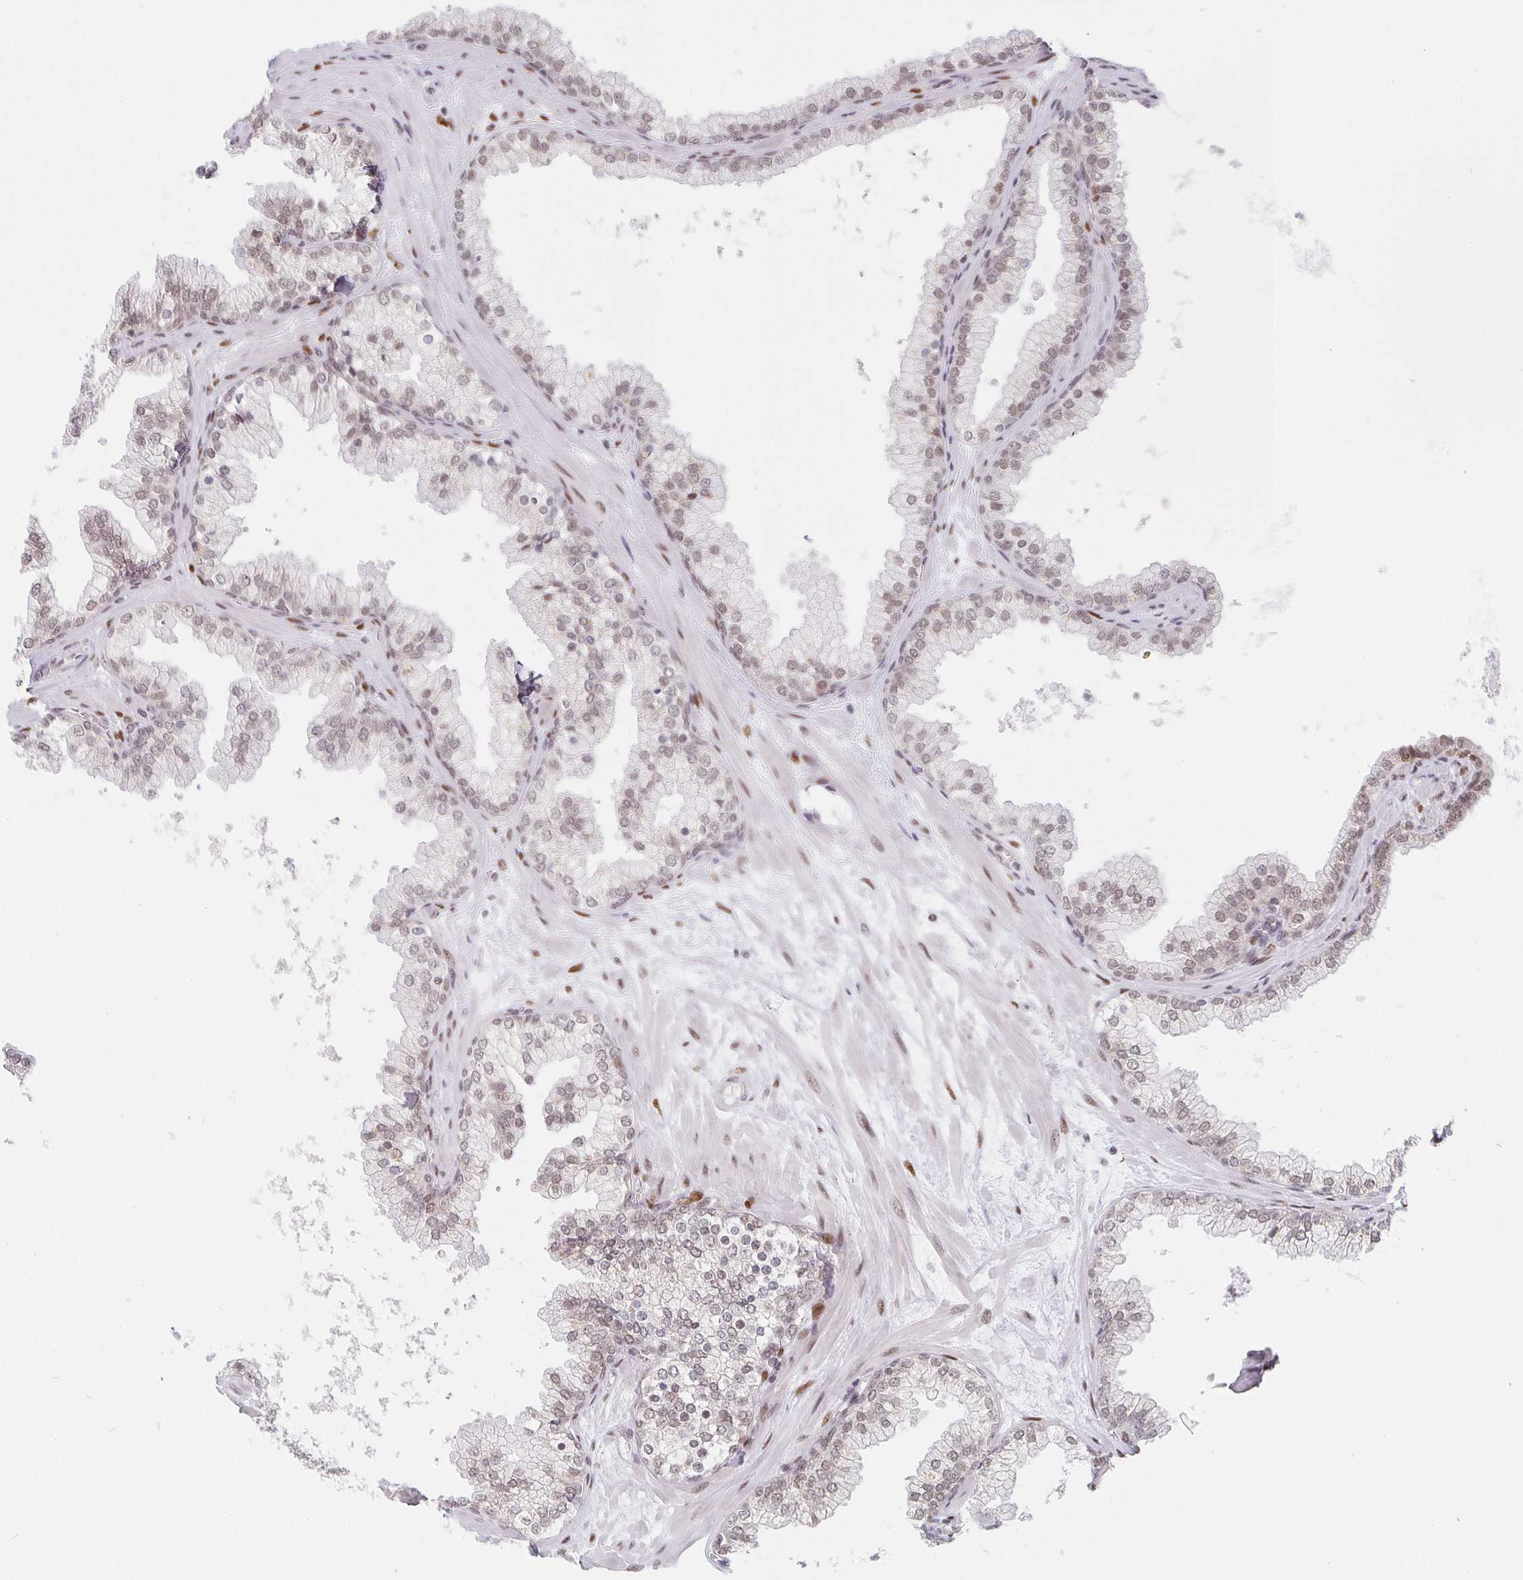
{"staining": {"intensity": "weak", "quantity": ">75%", "location": "nuclear"}, "tissue": "prostate", "cell_type": "Glandular cells", "image_type": "normal", "snomed": [{"axis": "morphology", "description": "Normal tissue, NOS"}, {"axis": "topography", "description": "Prostate"}, {"axis": "topography", "description": "Peripheral nerve tissue"}], "caption": "The micrograph demonstrates a brown stain indicating the presence of a protein in the nuclear of glandular cells in prostate.", "gene": "SMARCA2", "patient": {"sex": "male", "age": 61}}